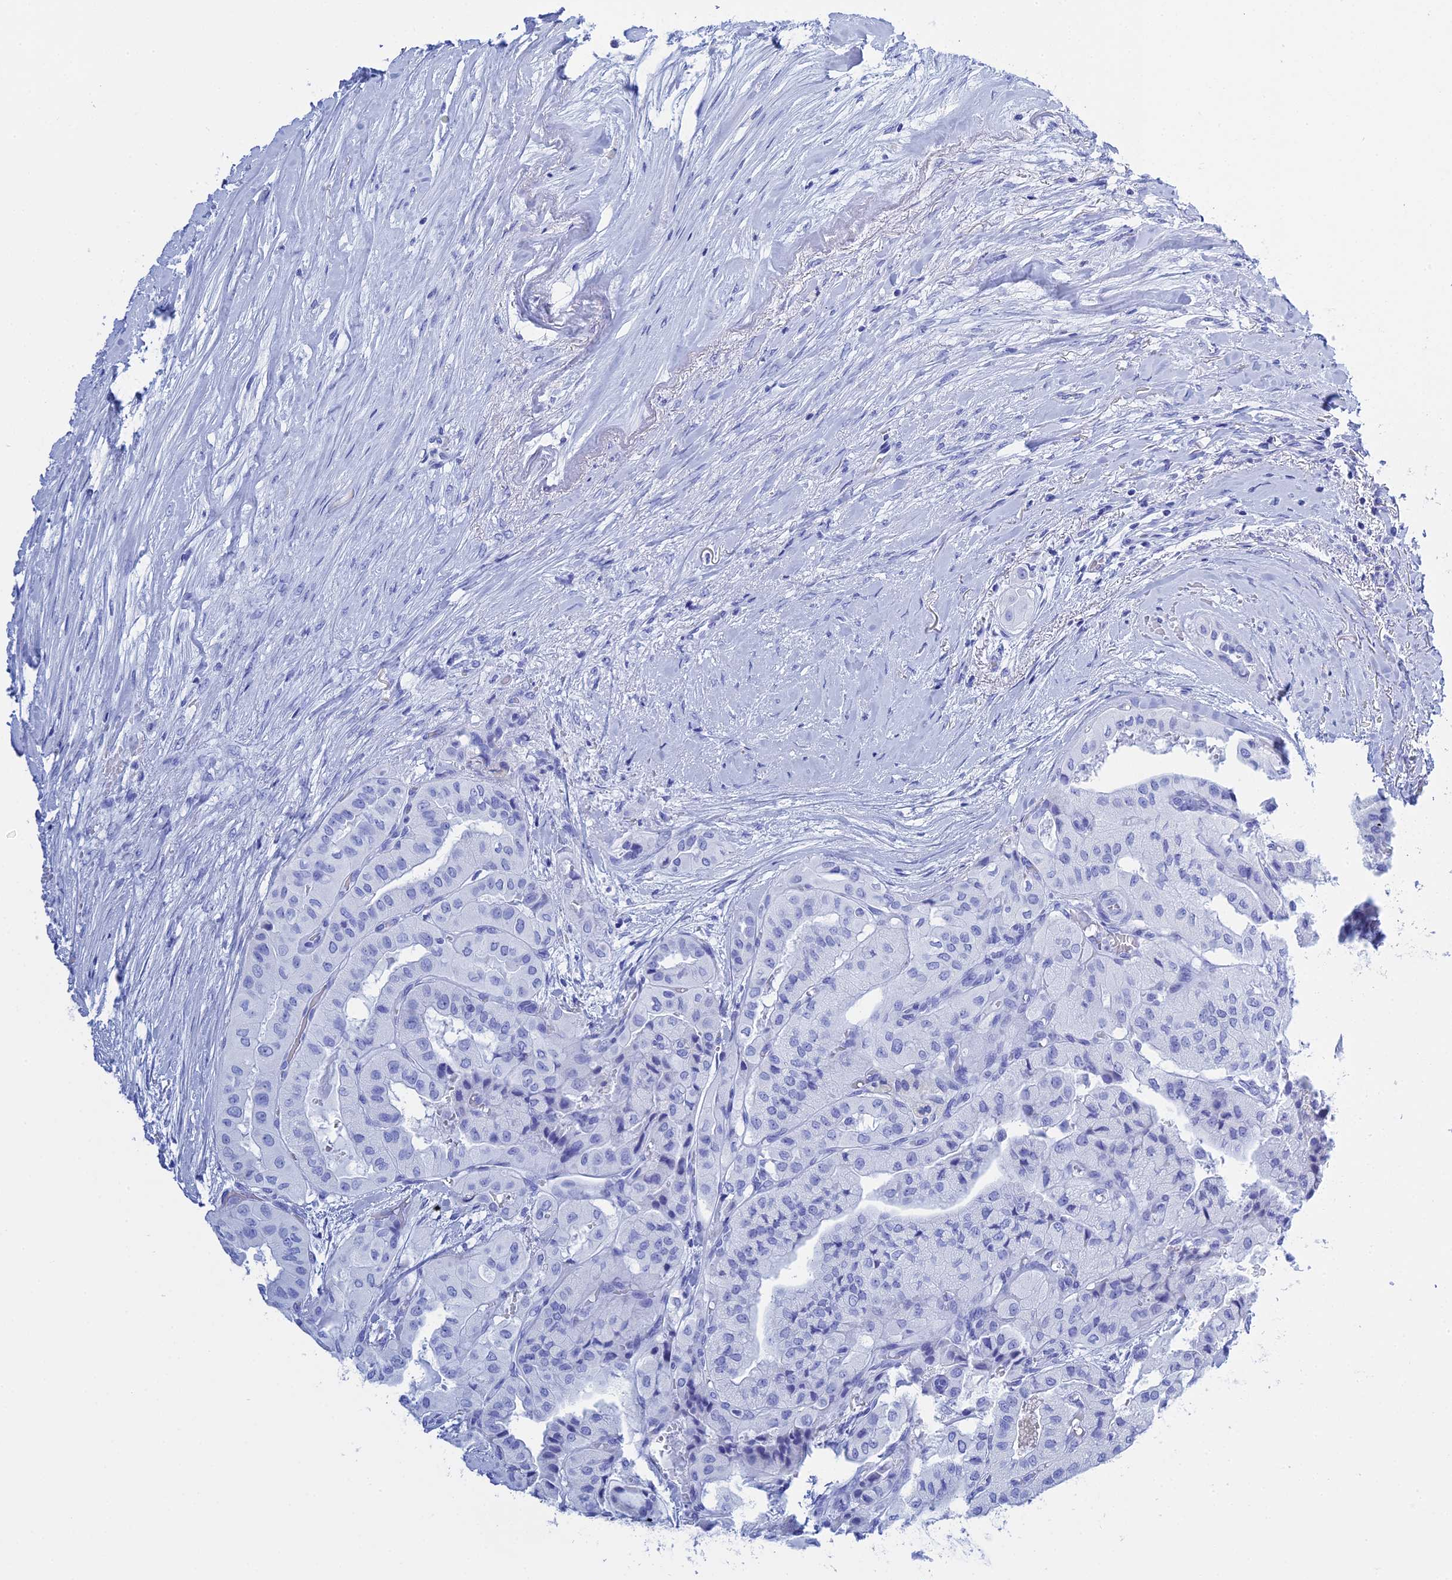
{"staining": {"intensity": "negative", "quantity": "none", "location": "none"}, "tissue": "thyroid cancer", "cell_type": "Tumor cells", "image_type": "cancer", "snomed": [{"axis": "morphology", "description": "Papillary adenocarcinoma, NOS"}, {"axis": "topography", "description": "Thyroid gland"}], "caption": "An immunohistochemistry micrograph of thyroid cancer is shown. There is no staining in tumor cells of thyroid cancer. Brightfield microscopy of IHC stained with DAB (brown) and hematoxylin (blue), captured at high magnification.", "gene": "TEX101", "patient": {"sex": "female", "age": 59}}